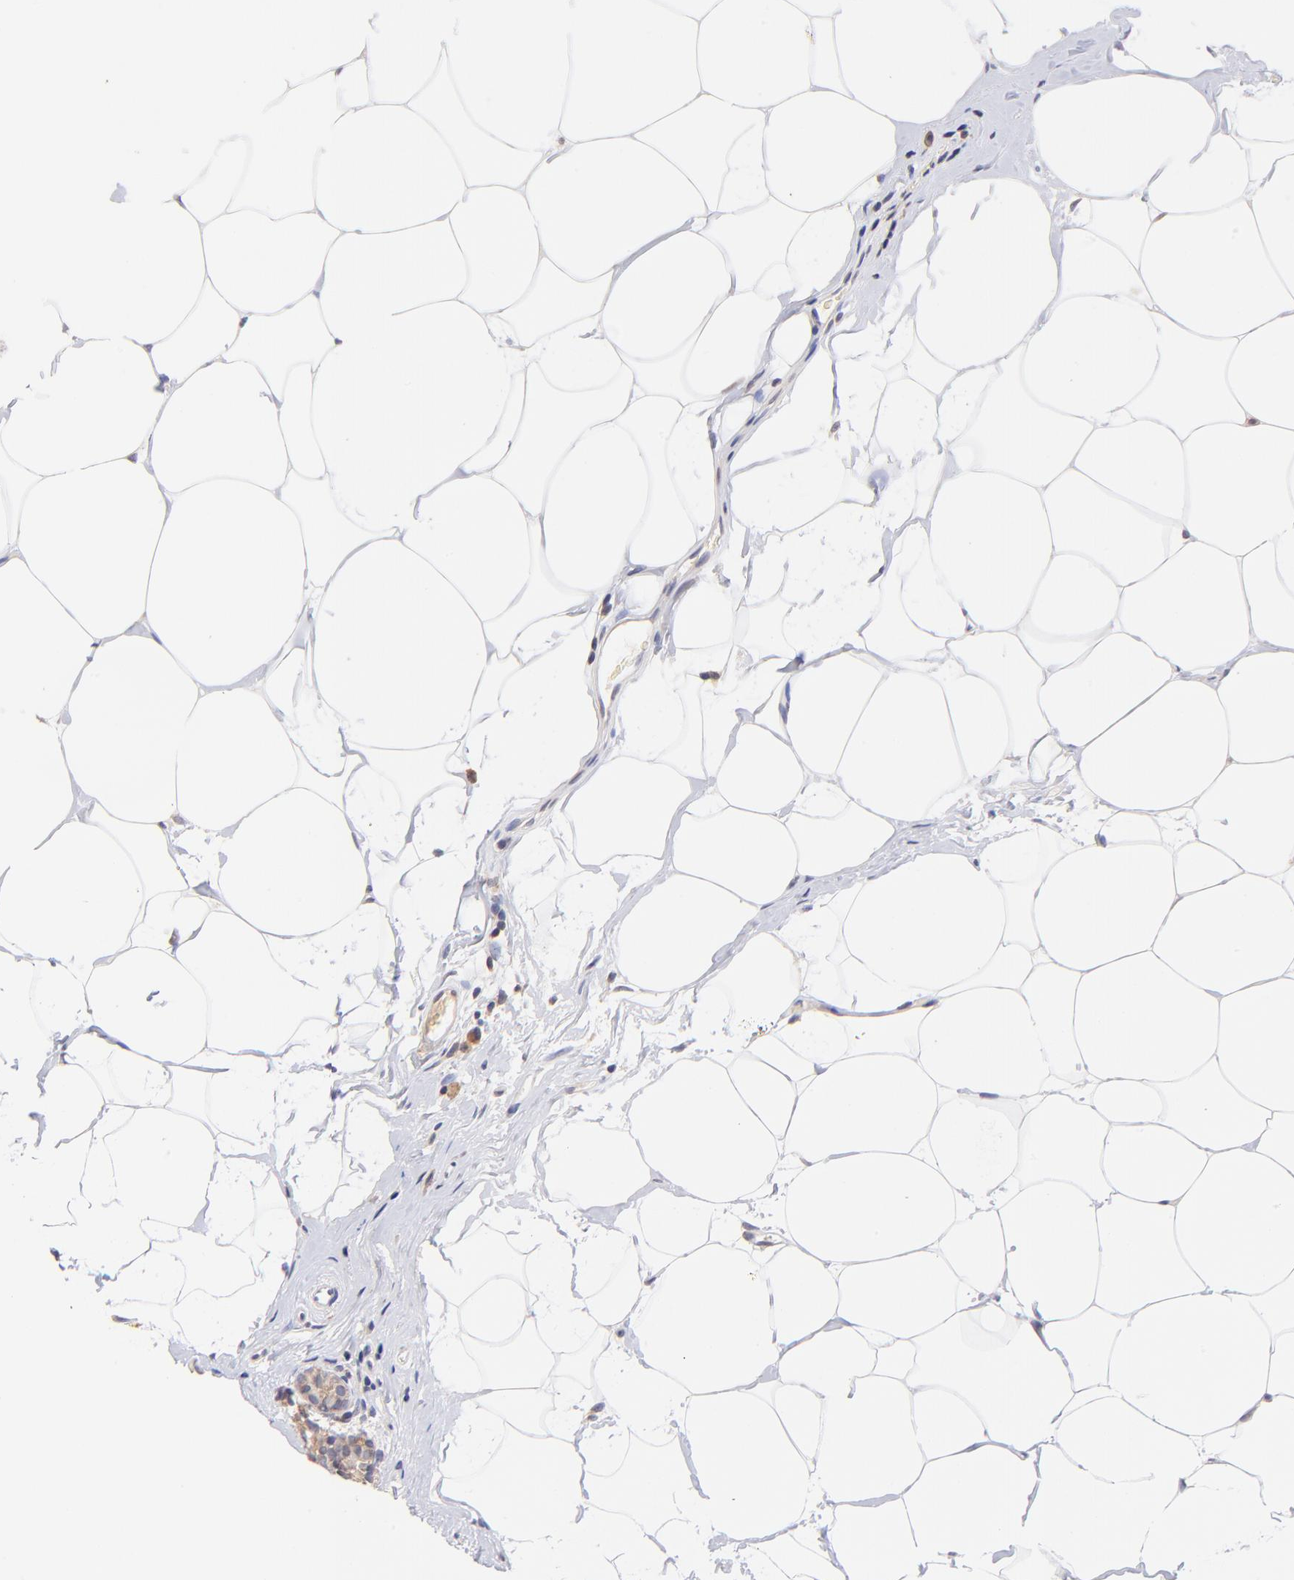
{"staining": {"intensity": "weak", "quantity": "25%-75%", "location": "cytoplasmic/membranous"}, "tissue": "breast cancer", "cell_type": "Tumor cells", "image_type": "cancer", "snomed": [{"axis": "morphology", "description": "Lobular carcinoma"}, {"axis": "topography", "description": "Breast"}], "caption": "Lobular carcinoma (breast) was stained to show a protein in brown. There is low levels of weak cytoplasmic/membranous staining in approximately 25%-75% of tumor cells.", "gene": "RPL11", "patient": {"sex": "female", "age": 56}}